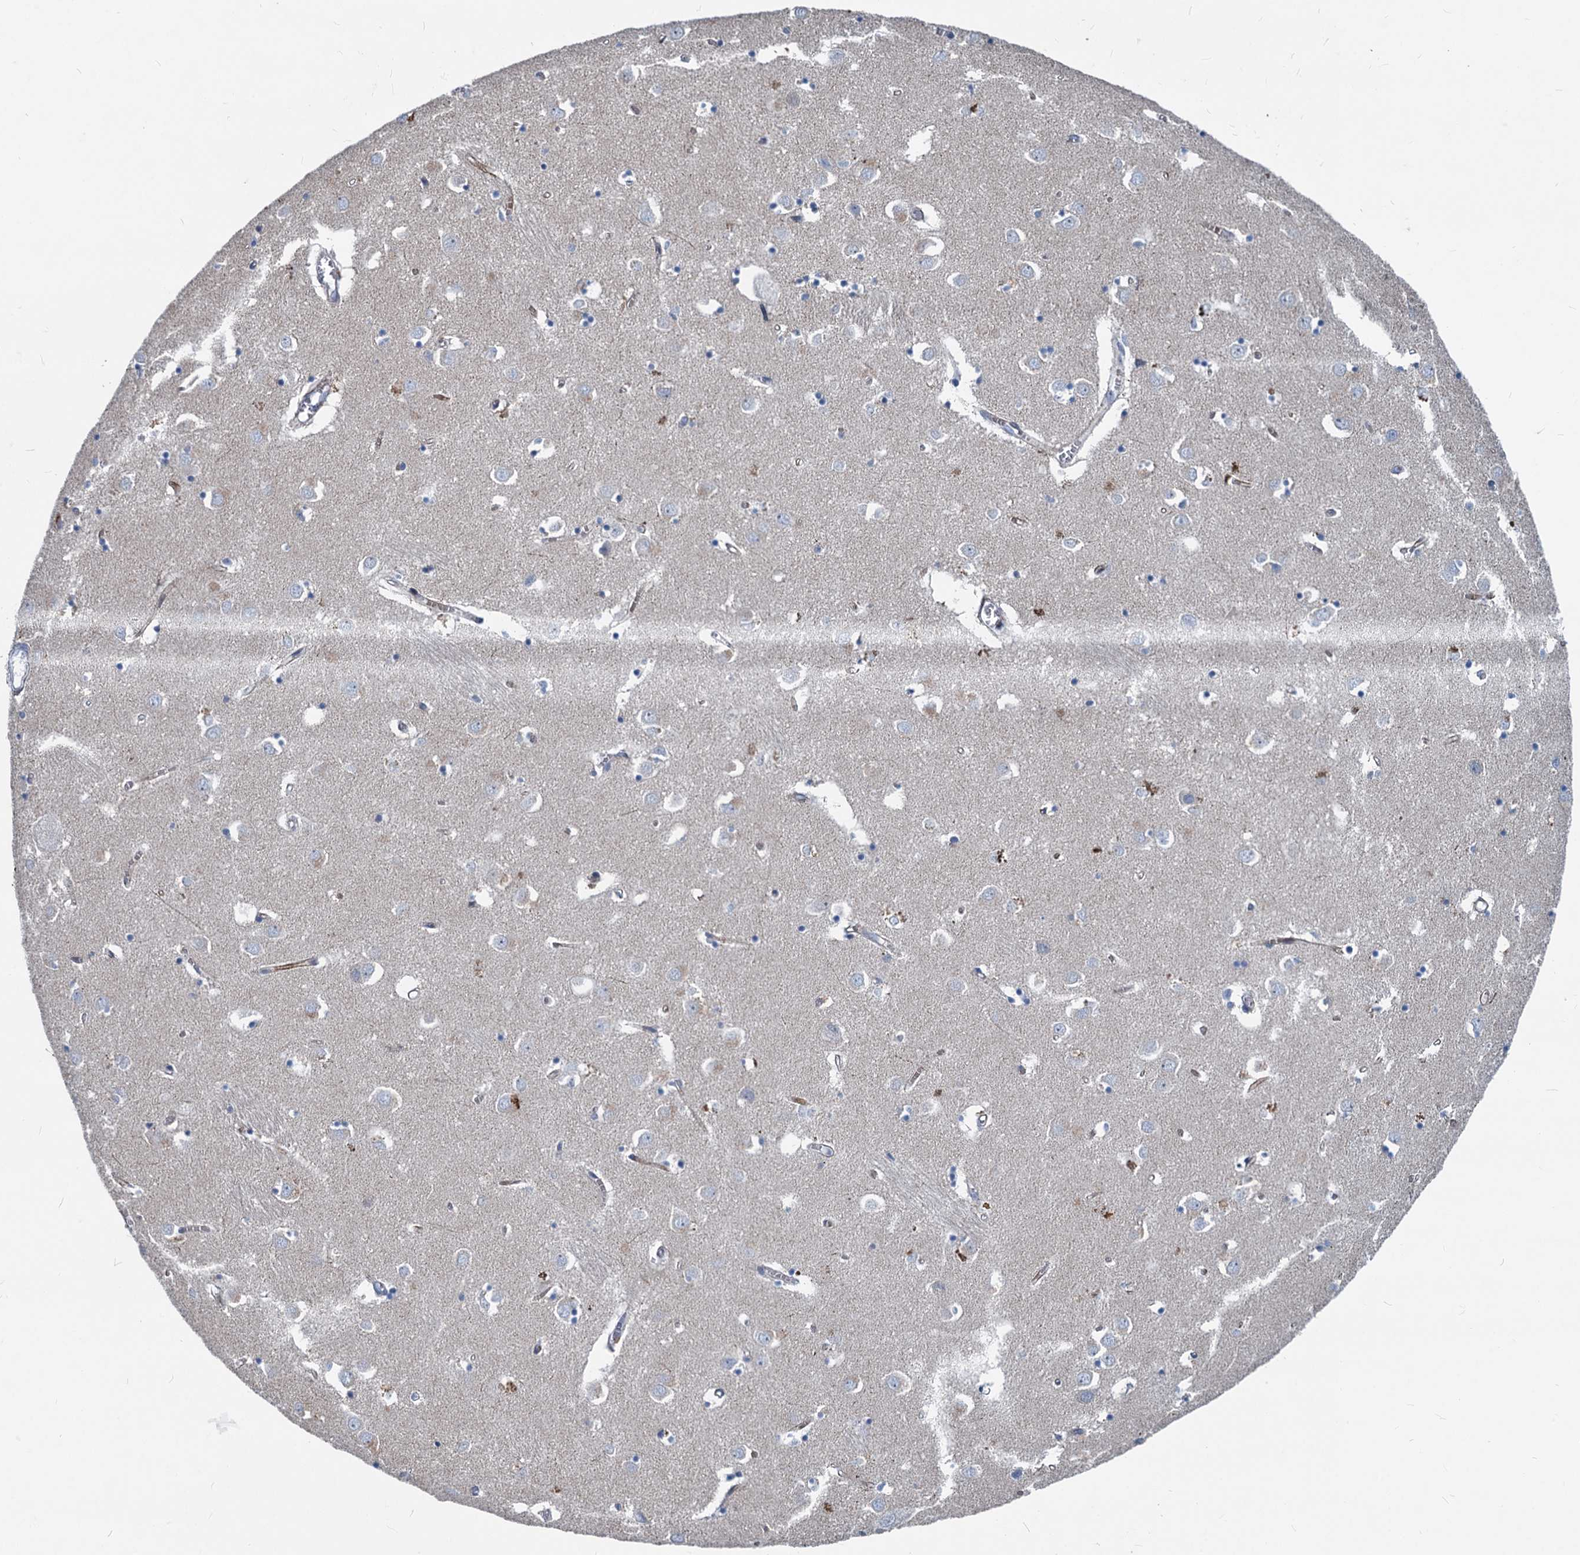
{"staining": {"intensity": "negative", "quantity": "none", "location": "none"}, "tissue": "caudate", "cell_type": "Glial cells", "image_type": "normal", "snomed": [{"axis": "morphology", "description": "Normal tissue, NOS"}, {"axis": "topography", "description": "Lateral ventricle wall"}], "caption": "DAB (3,3'-diaminobenzidine) immunohistochemical staining of normal human caudate exhibits no significant staining in glial cells. The staining was performed using DAB to visualize the protein expression in brown, while the nuclei were stained in blue with hematoxylin (Magnification: 20x).", "gene": "ASXL3", "patient": {"sex": "male", "age": 70}}